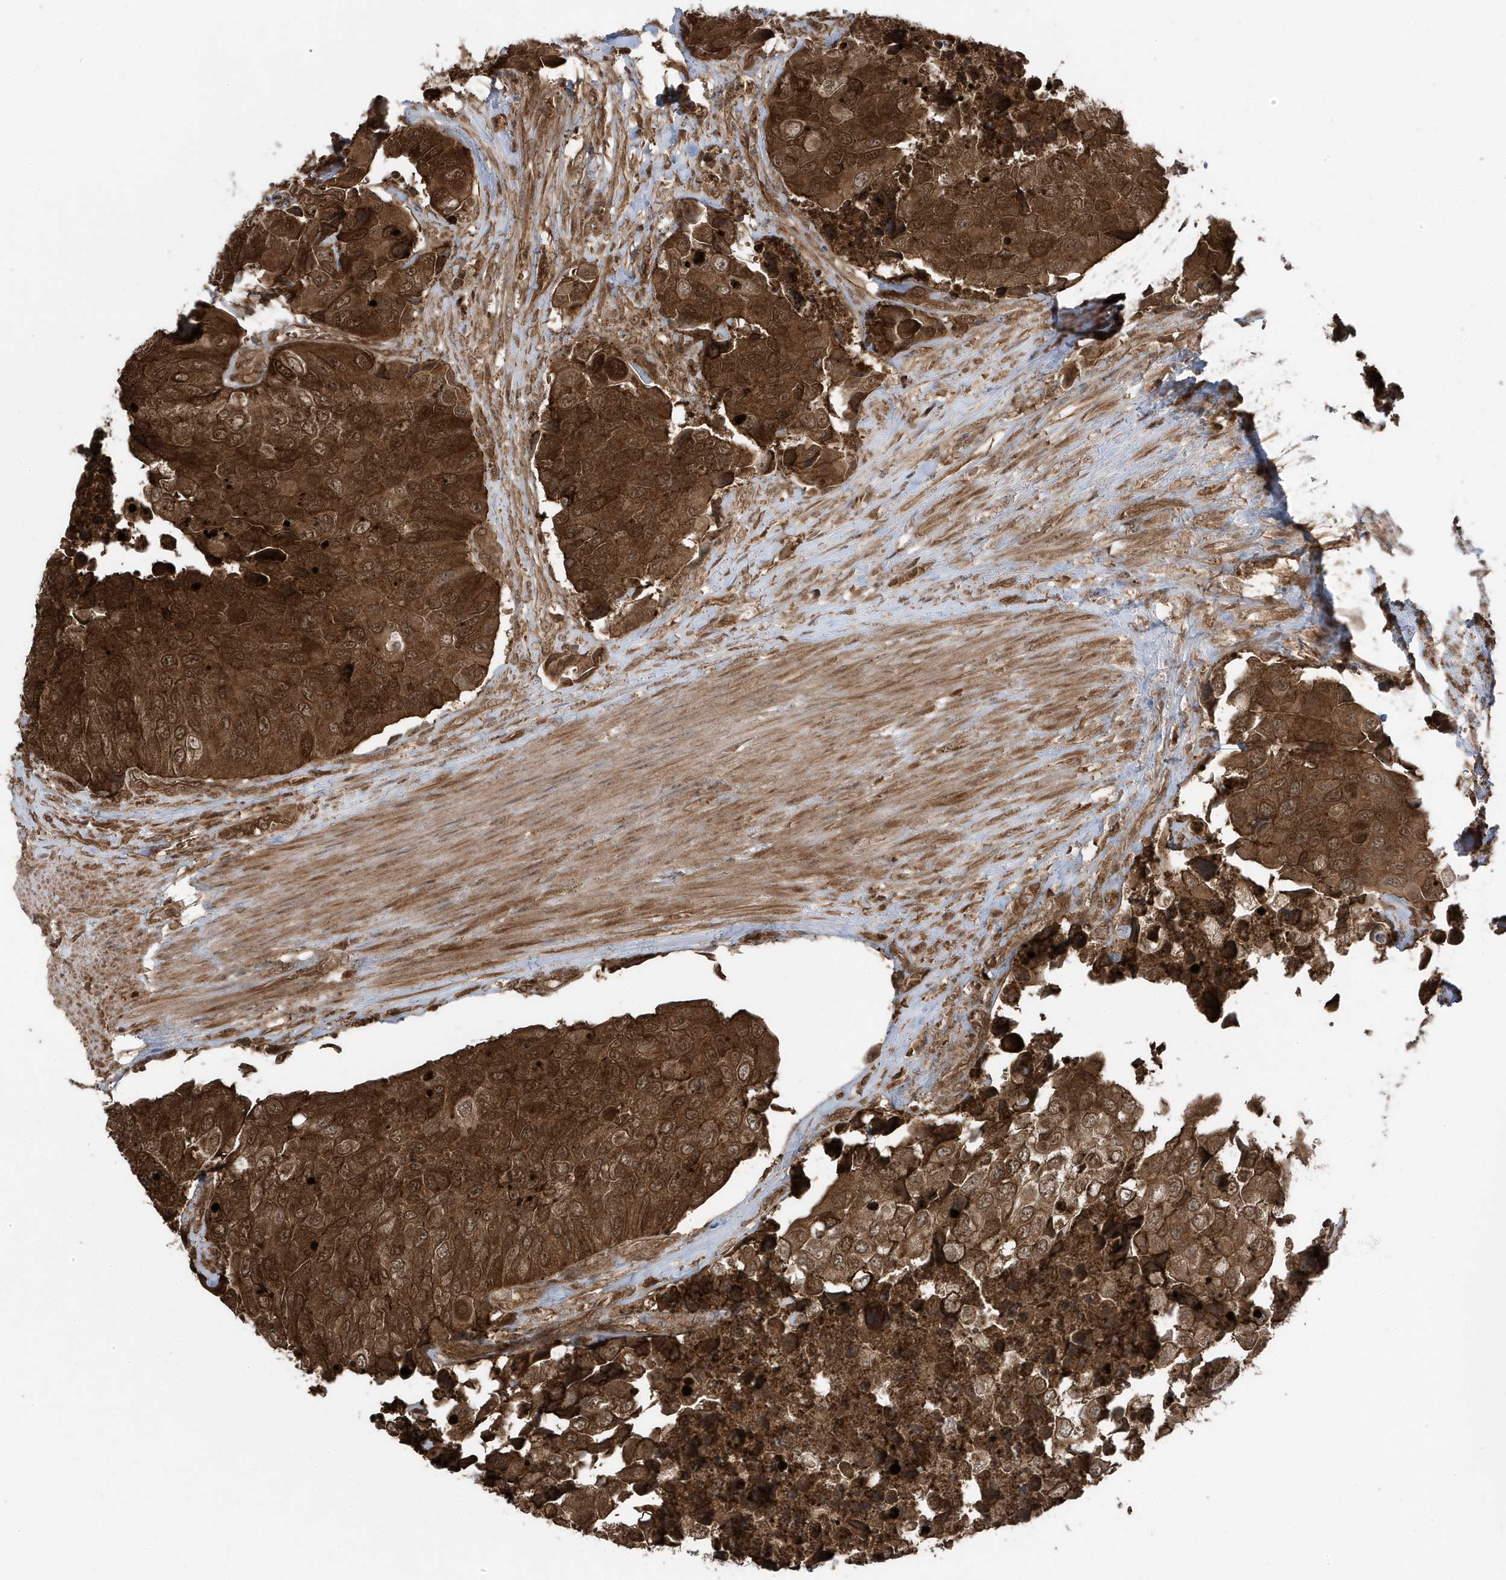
{"staining": {"intensity": "strong", "quantity": ">75%", "location": "cytoplasmic/membranous,nuclear"}, "tissue": "urothelial cancer", "cell_type": "Tumor cells", "image_type": "cancer", "snomed": [{"axis": "morphology", "description": "Urothelial carcinoma, High grade"}, {"axis": "topography", "description": "Urinary bladder"}], "caption": "This is a photomicrograph of immunohistochemistry staining of urothelial cancer, which shows strong expression in the cytoplasmic/membranous and nuclear of tumor cells.", "gene": "MAPK1IP1L", "patient": {"sex": "male", "age": 74}}